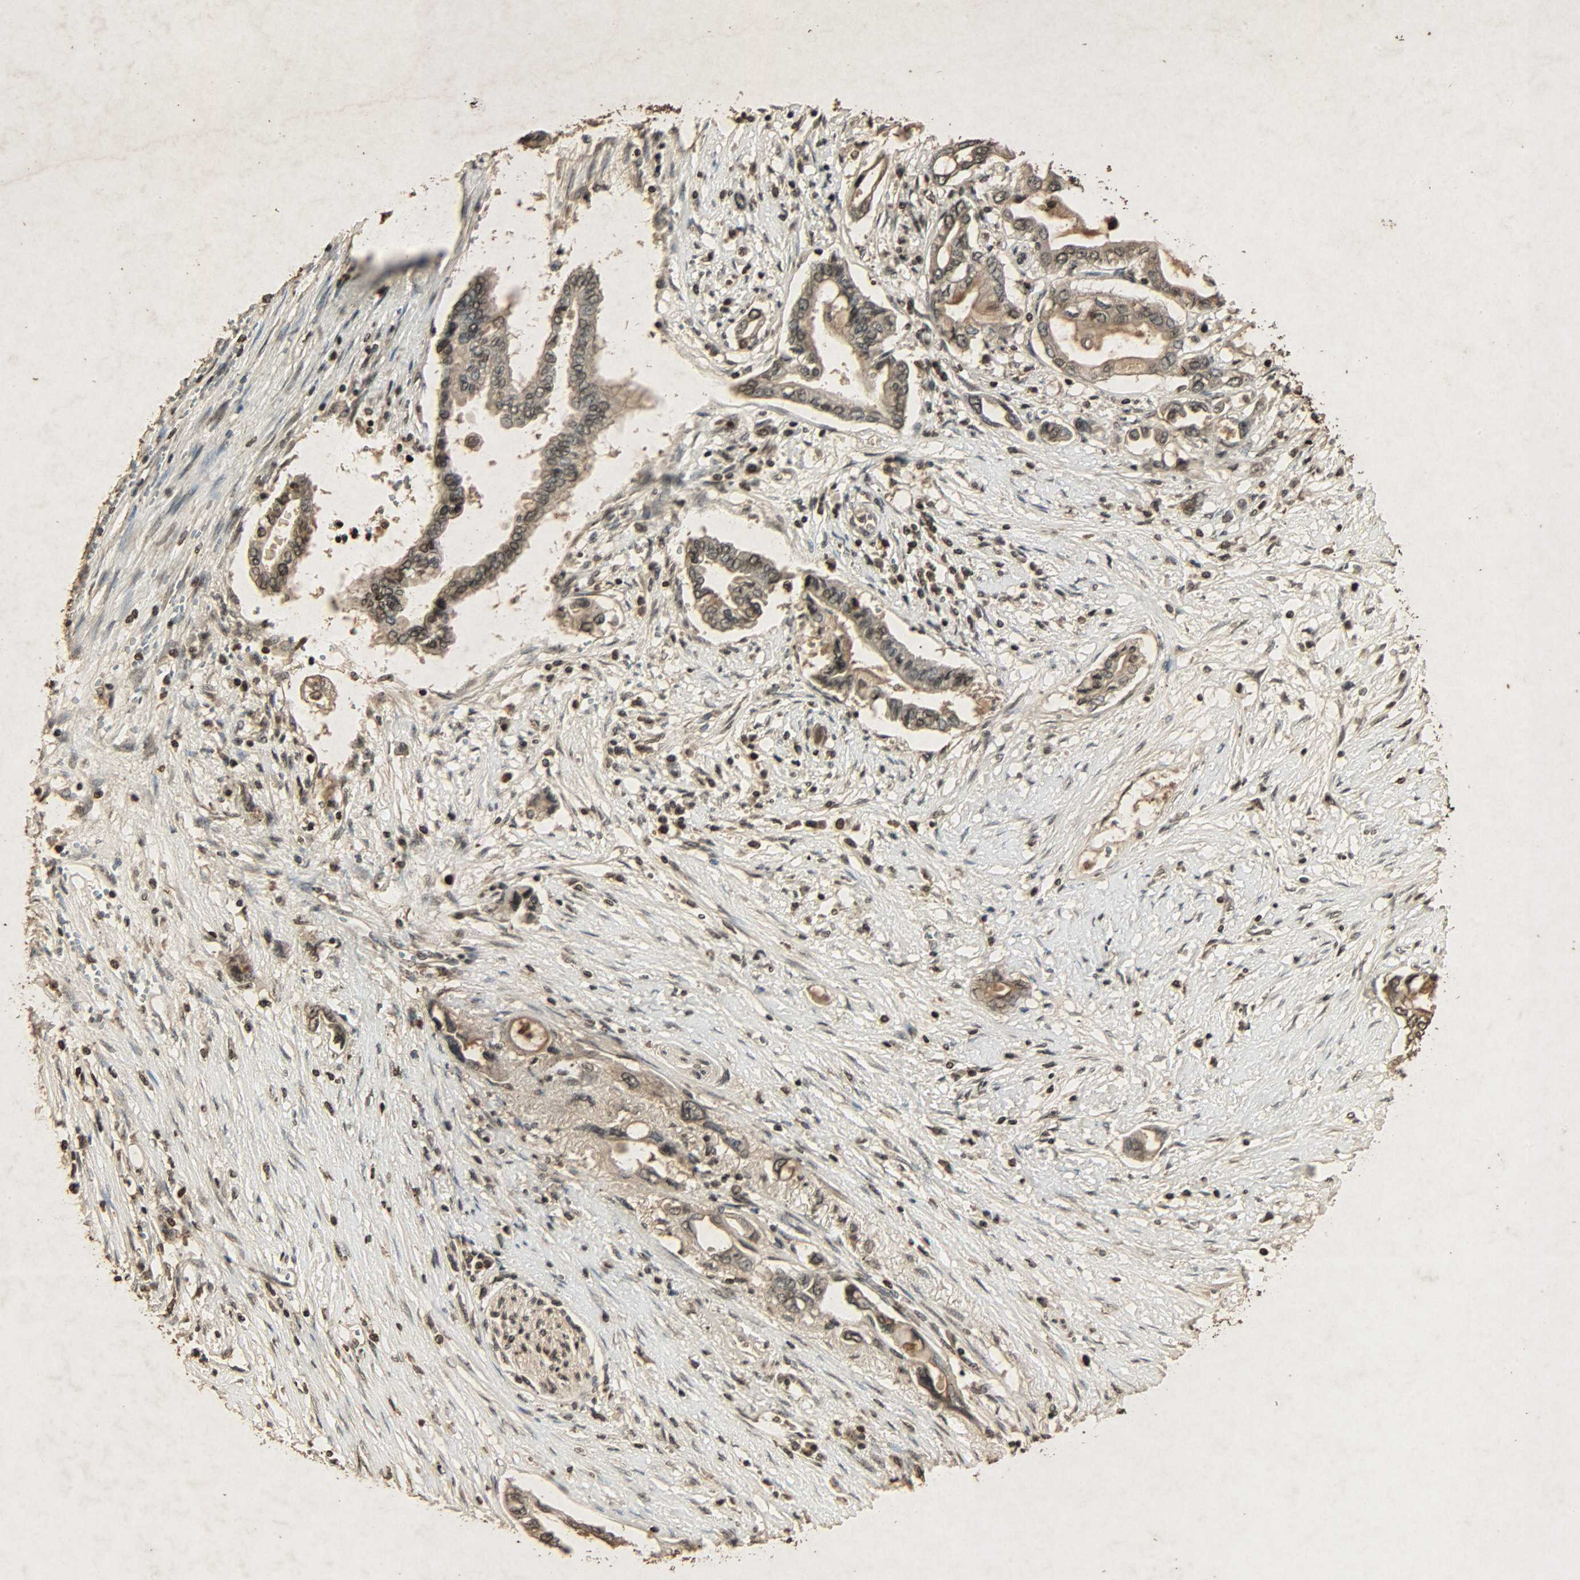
{"staining": {"intensity": "strong", "quantity": ">75%", "location": "cytoplasmic/membranous,nuclear"}, "tissue": "pancreatic cancer", "cell_type": "Tumor cells", "image_type": "cancer", "snomed": [{"axis": "morphology", "description": "Adenocarcinoma, NOS"}, {"axis": "topography", "description": "Pancreas"}], "caption": "This is a micrograph of immunohistochemistry staining of pancreatic adenocarcinoma, which shows strong positivity in the cytoplasmic/membranous and nuclear of tumor cells.", "gene": "PPP3R1", "patient": {"sex": "female", "age": 57}}